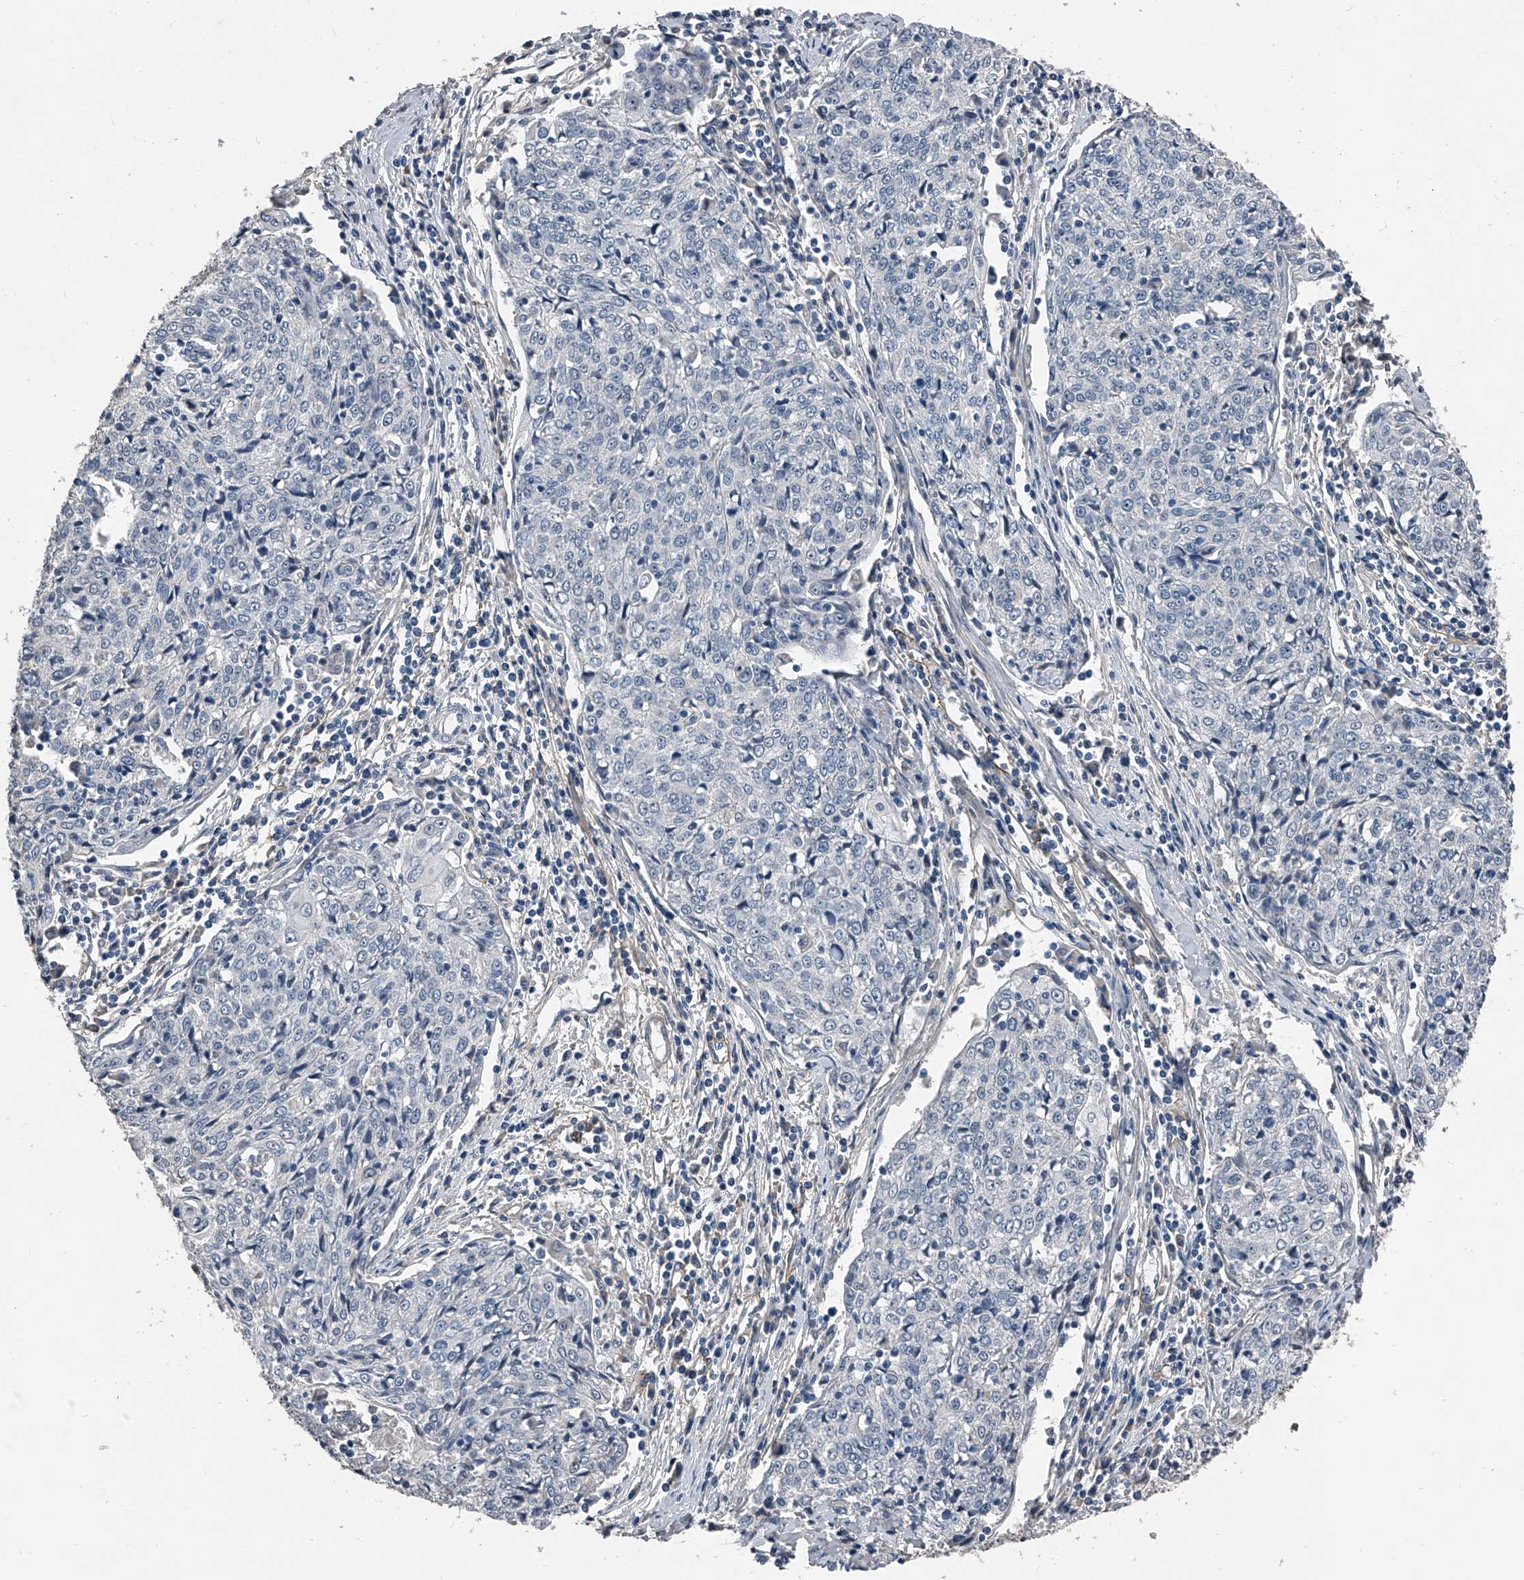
{"staining": {"intensity": "negative", "quantity": "none", "location": "none"}, "tissue": "cervical cancer", "cell_type": "Tumor cells", "image_type": "cancer", "snomed": [{"axis": "morphology", "description": "Squamous cell carcinoma, NOS"}, {"axis": "topography", "description": "Cervix"}], "caption": "A micrograph of cervical cancer (squamous cell carcinoma) stained for a protein exhibits no brown staining in tumor cells.", "gene": "PHACTR1", "patient": {"sex": "female", "age": 48}}